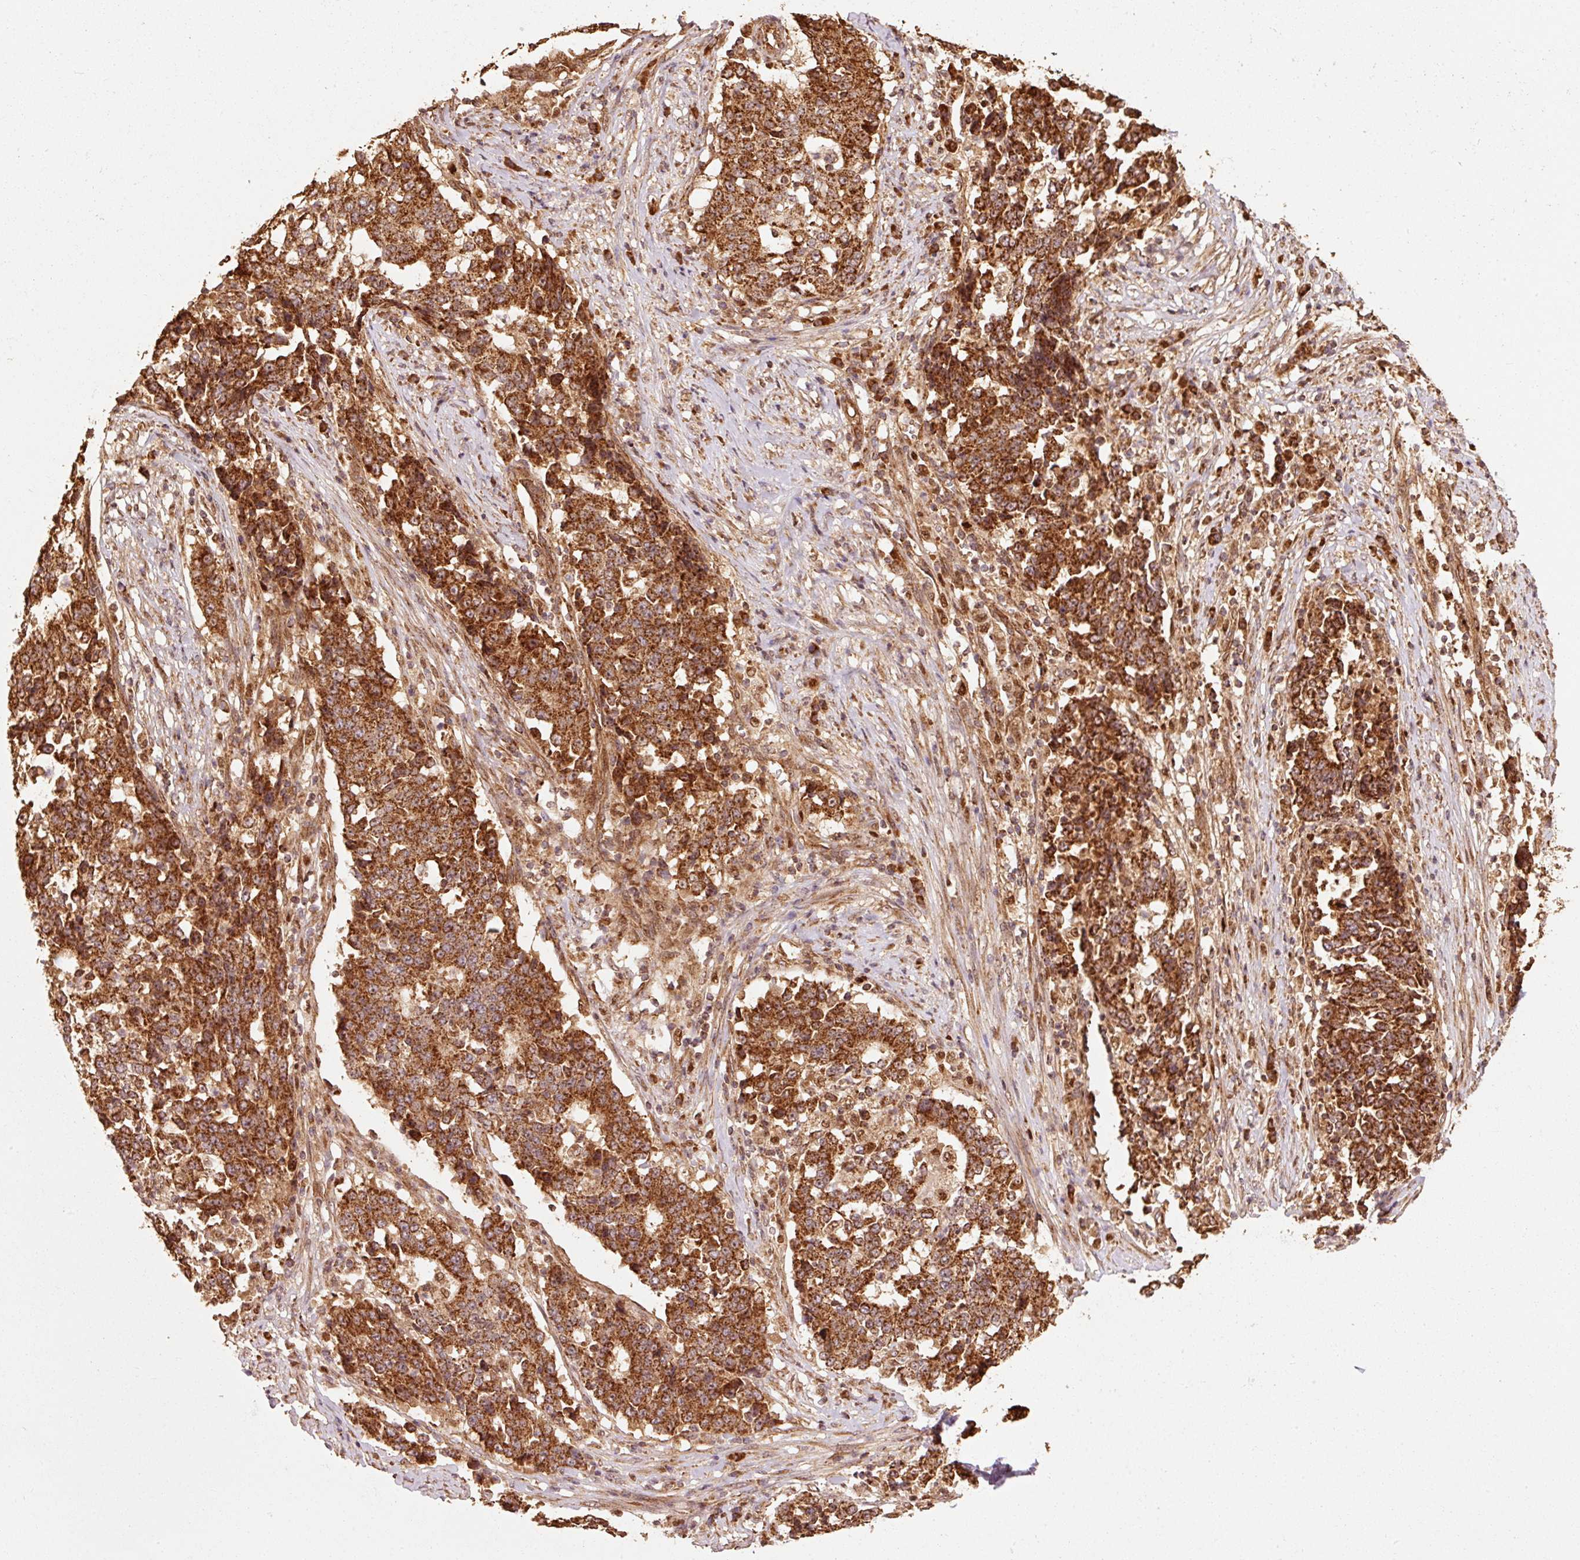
{"staining": {"intensity": "strong", "quantity": ">75%", "location": "cytoplasmic/membranous"}, "tissue": "stomach cancer", "cell_type": "Tumor cells", "image_type": "cancer", "snomed": [{"axis": "morphology", "description": "Adenocarcinoma, NOS"}, {"axis": "topography", "description": "Stomach"}], "caption": "The photomicrograph reveals staining of stomach cancer, revealing strong cytoplasmic/membranous protein expression (brown color) within tumor cells.", "gene": "MRPL16", "patient": {"sex": "male", "age": 59}}